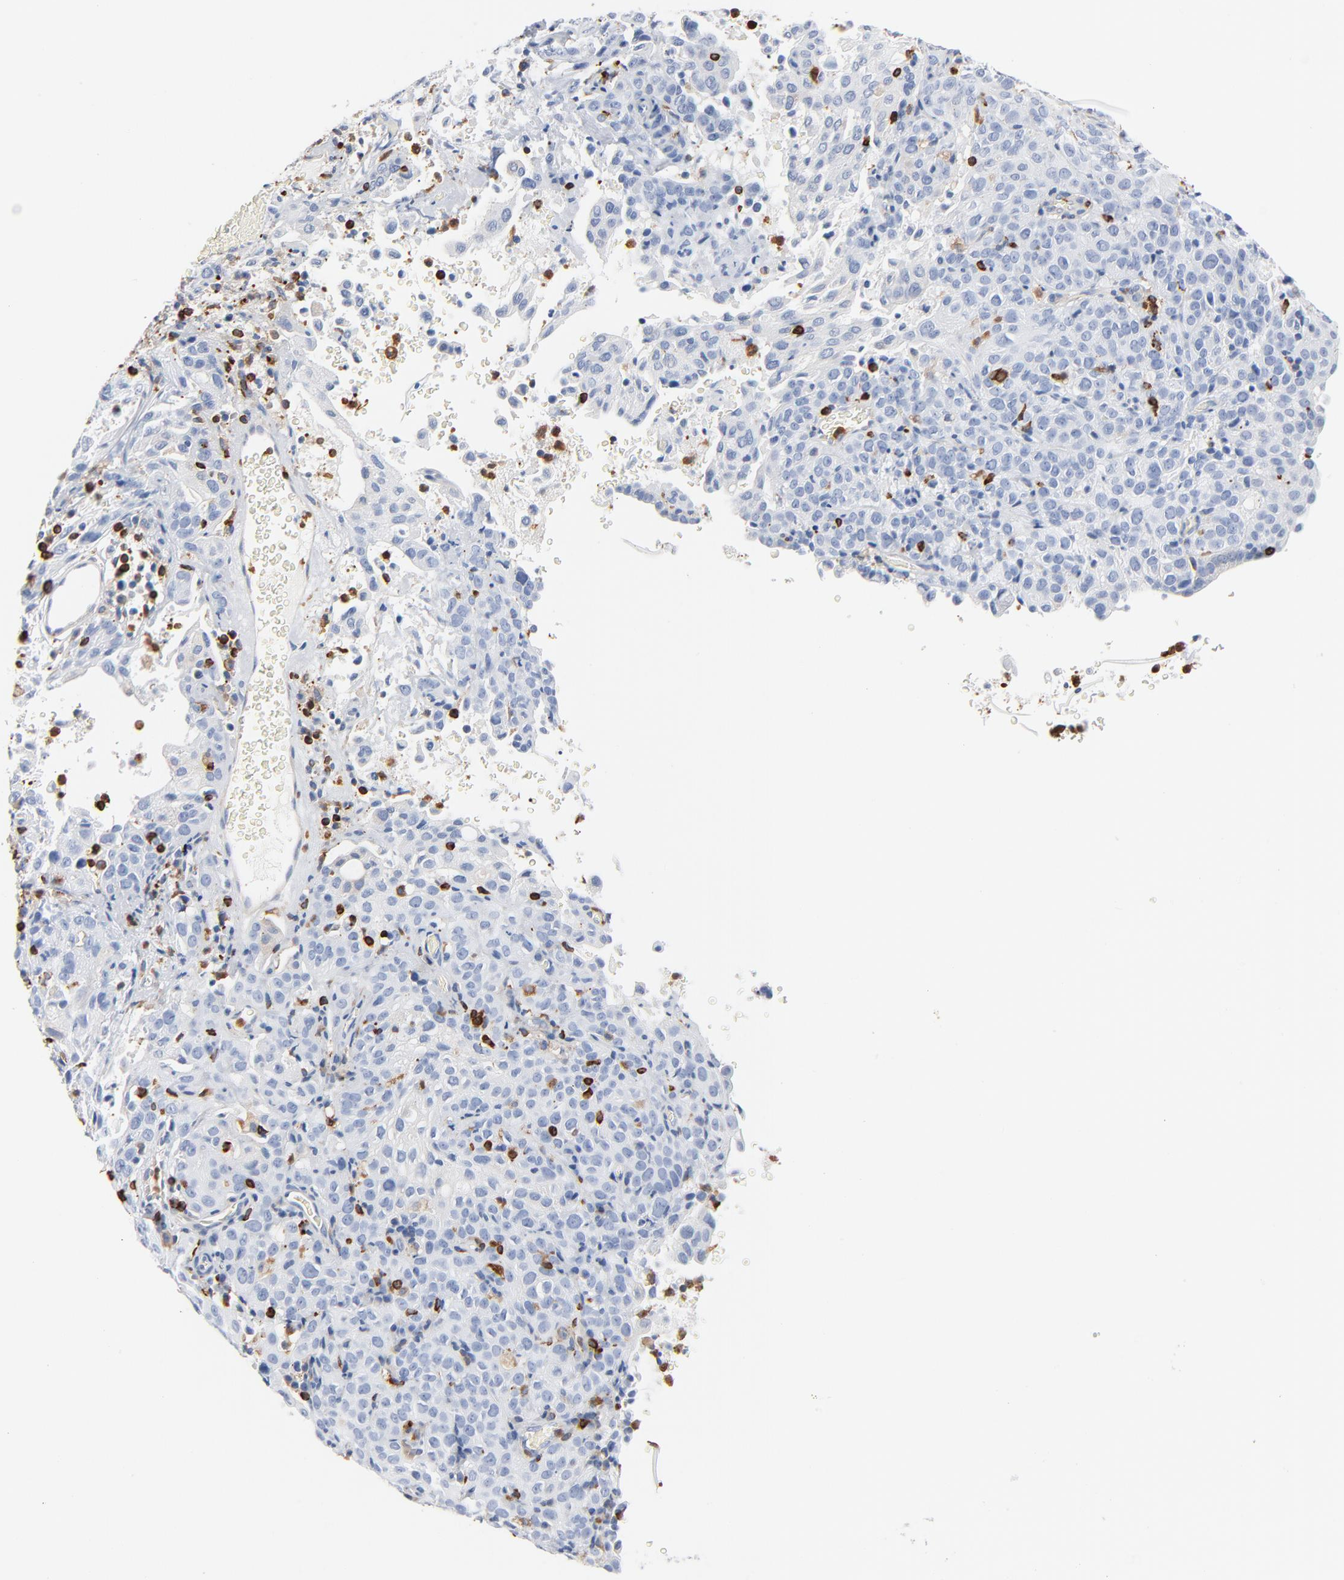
{"staining": {"intensity": "negative", "quantity": "none", "location": "none"}, "tissue": "cervical cancer", "cell_type": "Tumor cells", "image_type": "cancer", "snomed": [{"axis": "morphology", "description": "Squamous cell carcinoma, NOS"}, {"axis": "topography", "description": "Cervix"}], "caption": "Micrograph shows no protein expression in tumor cells of squamous cell carcinoma (cervical) tissue. (Immunohistochemistry, brightfield microscopy, high magnification).", "gene": "SH3KBP1", "patient": {"sex": "female", "age": 41}}